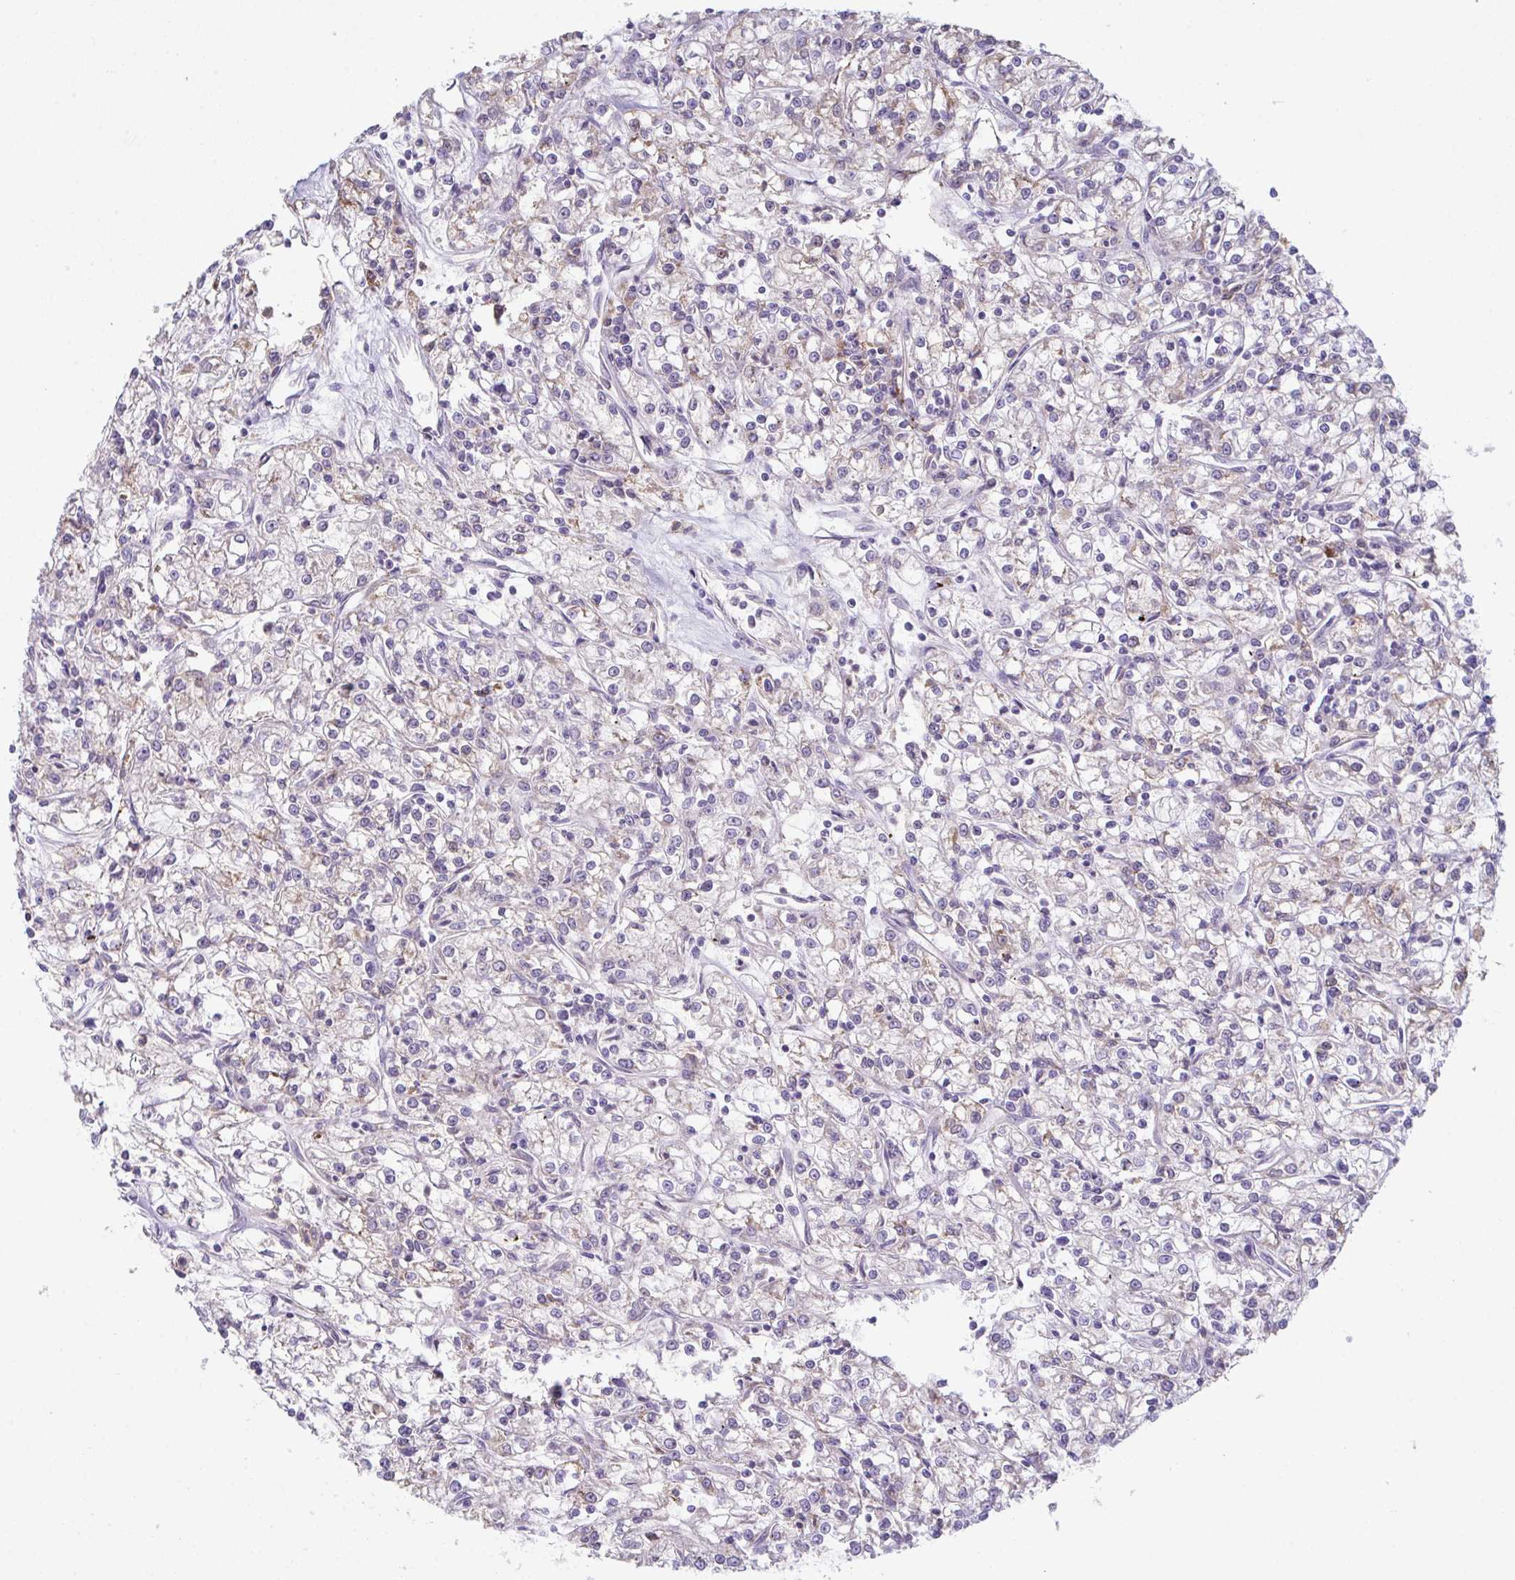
{"staining": {"intensity": "weak", "quantity": "<25%", "location": "cytoplasmic/membranous"}, "tissue": "renal cancer", "cell_type": "Tumor cells", "image_type": "cancer", "snomed": [{"axis": "morphology", "description": "Adenocarcinoma, NOS"}, {"axis": "topography", "description": "Kidney"}], "caption": "Image shows no significant protein positivity in tumor cells of adenocarcinoma (renal).", "gene": "ADAM21", "patient": {"sex": "female", "age": 59}}